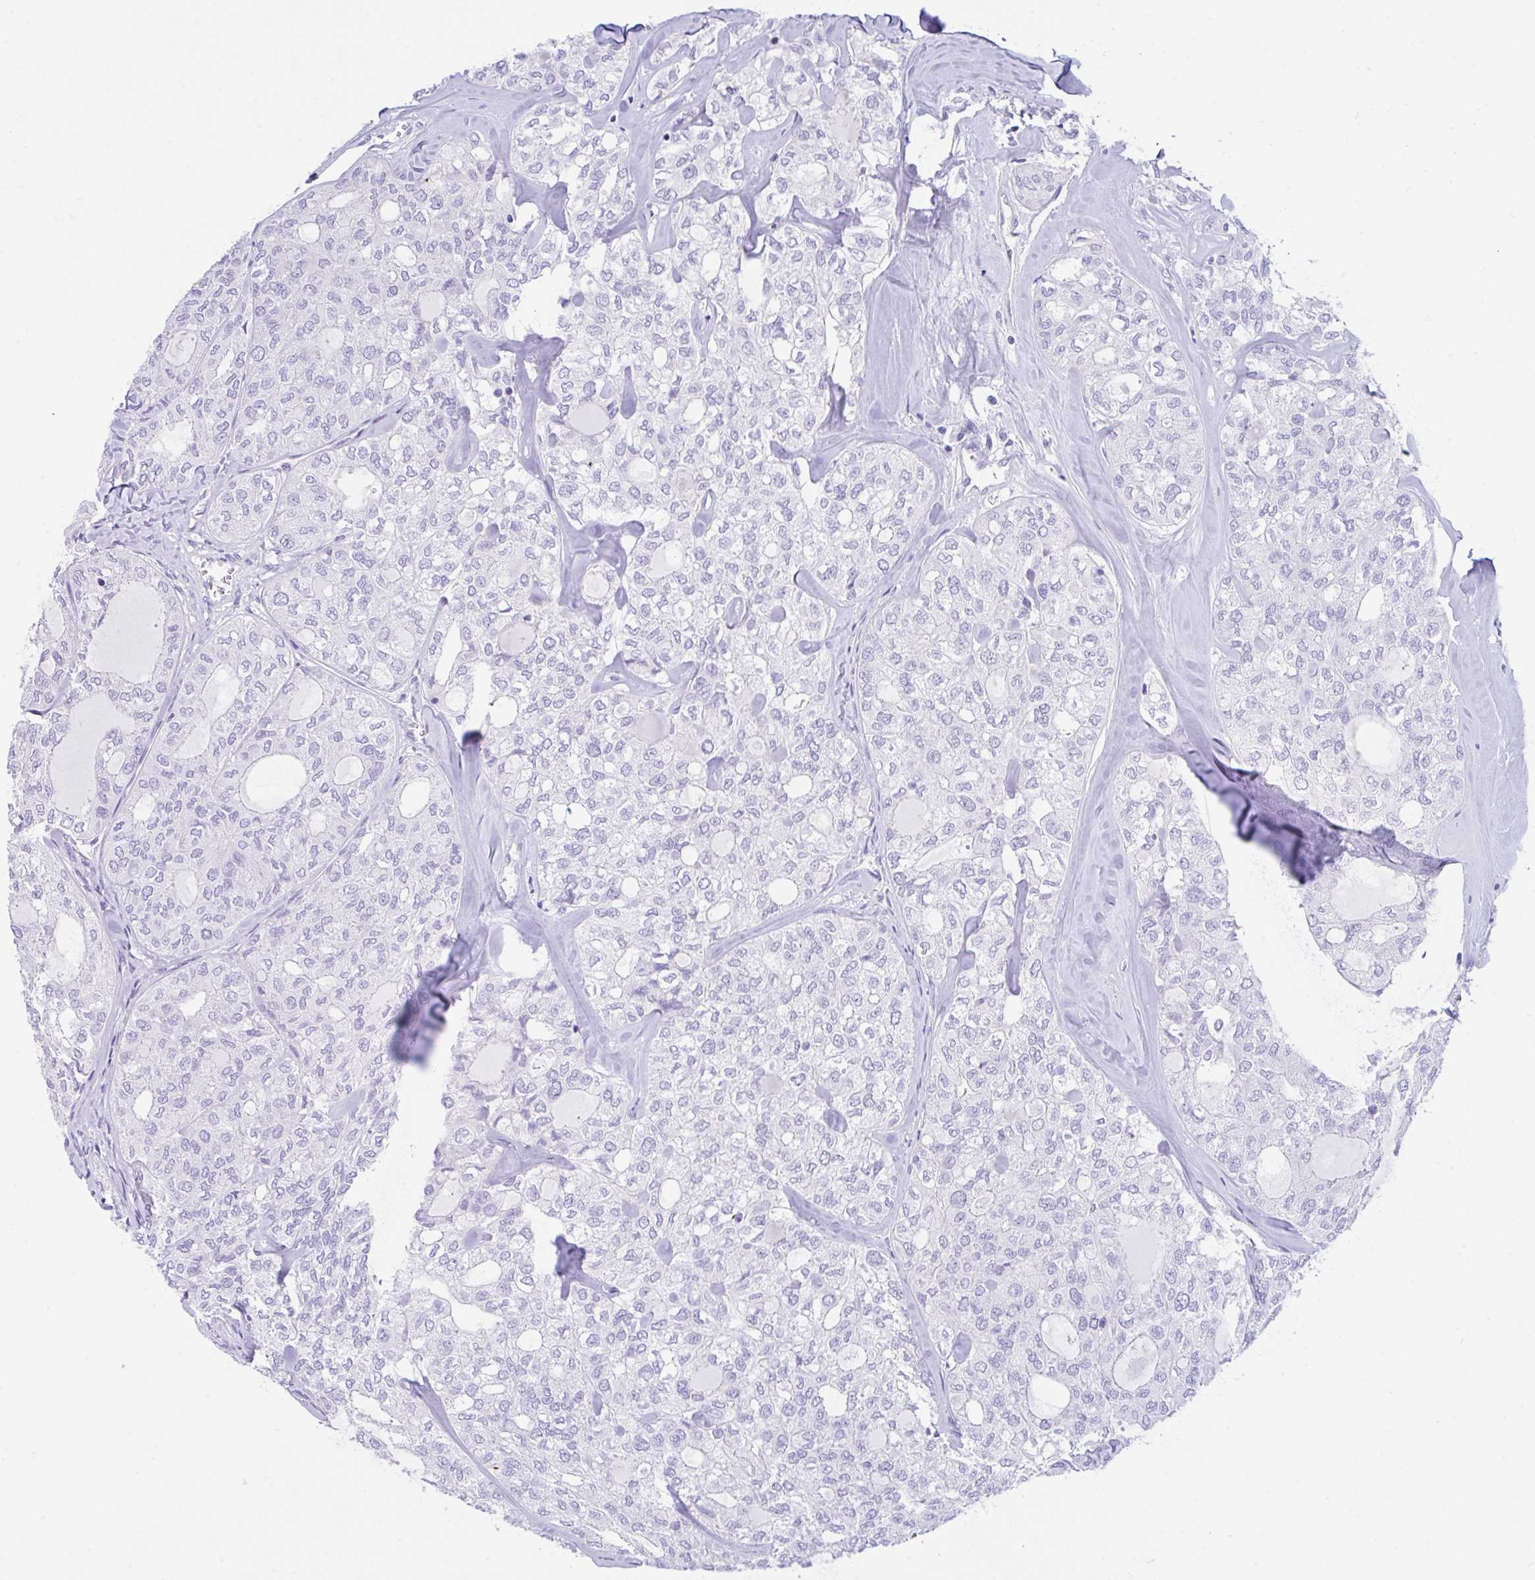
{"staining": {"intensity": "negative", "quantity": "none", "location": "none"}, "tissue": "thyroid cancer", "cell_type": "Tumor cells", "image_type": "cancer", "snomed": [{"axis": "morphology", "description": "Follicular adenoma carcinoma, NOS"}, {"axis": "topography", "description": "Thyroid gland"}], "caption": "Tumor cells are negative for protein expression in human follicular adenoma carcinoma (thyroid).", "gene": "NDUFAF8", "patient": {"sex": "male", "age": 75}}